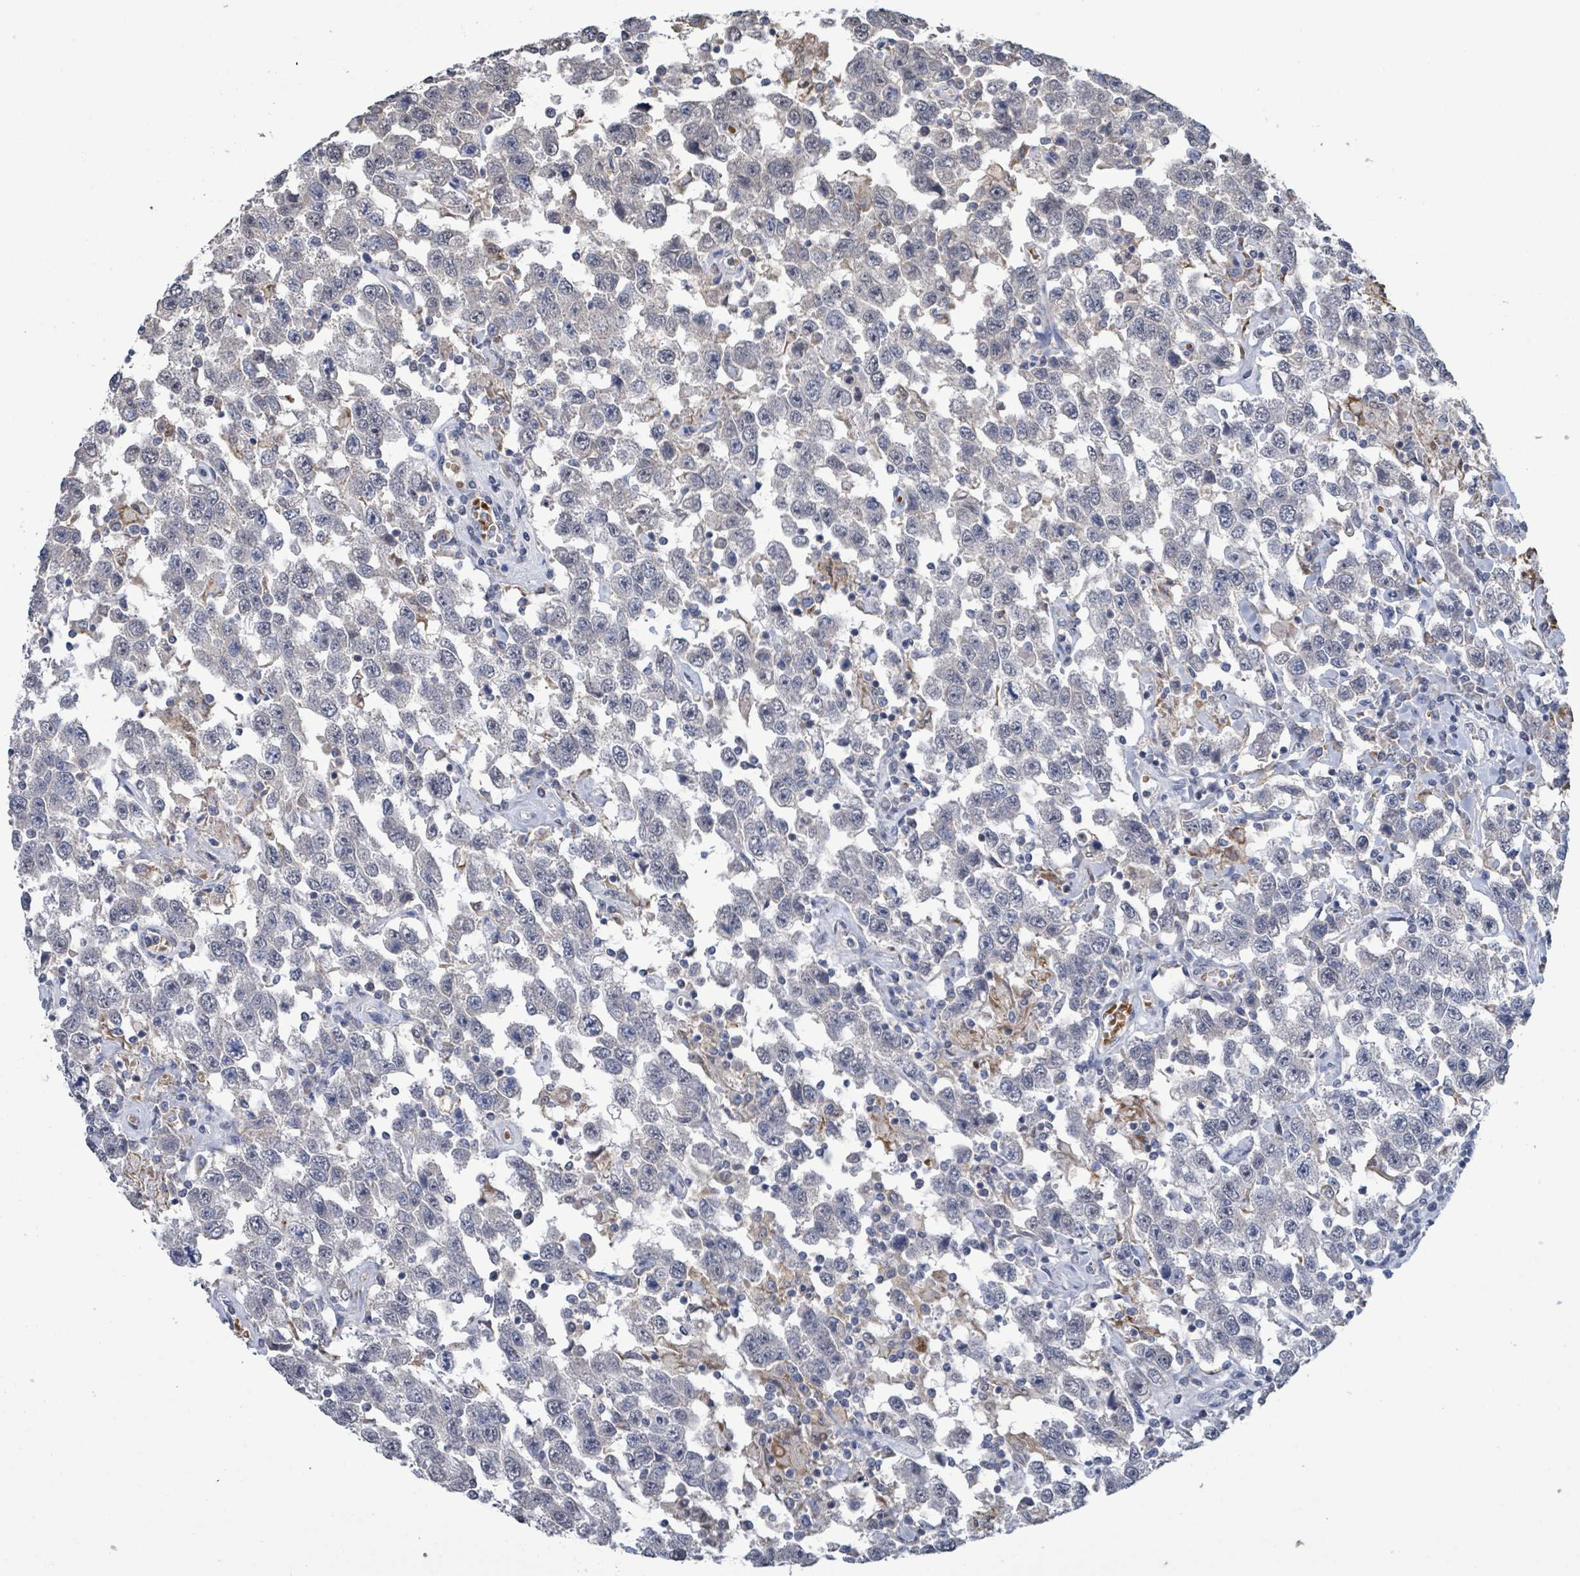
{"staining": {"intensity": "negative", "quantity": "none", "location": "none"}, "tissue": "testis cancer", "cell_type": "Tumor cells", "image_type": "cancer", "snomed": [{"axis": "morphology", "description": "Seminoma, NOS"}, {"axis": "topography", "description": "Testis"}], "caption": "Immunohistochemical staining of testis cancer (seminoma) reveals no significant expression in tumor cells. (DAB (3,3'-diaminobenzidine) immunohistochemistry (IHC) visualized using brightfield microscopy, high magnification).", "gene": "SEBOX", "patient": {"sex": "male", "age": 41}}